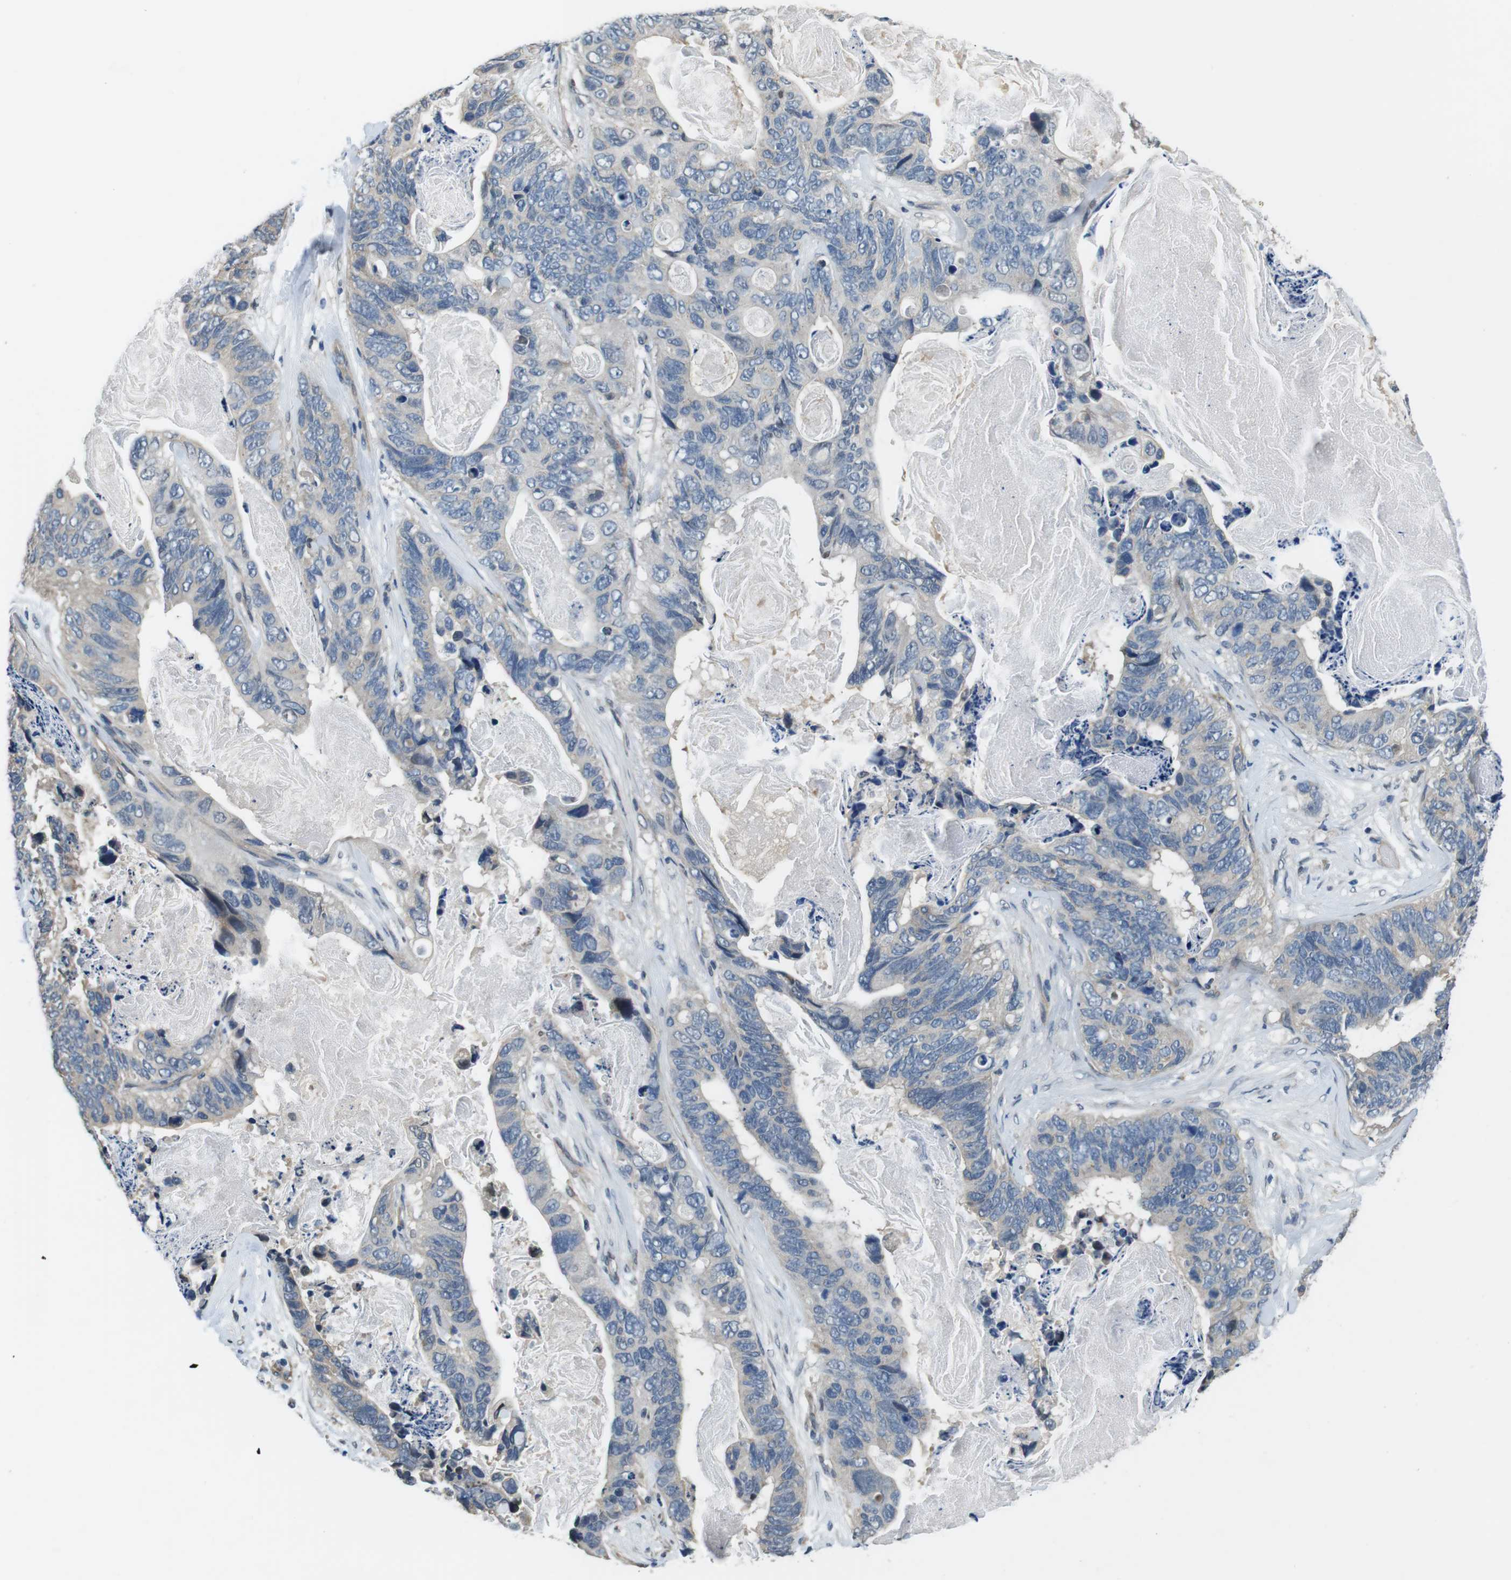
{"staining": {"intensity": "negative", "quantity": "none", "location": "none"}, "tissue": "stomach cancer", "cell_type": "Tumor cells", "image_type": "cancer", "snomed": [{"axis": "morphology", "description": "Adenocarcinoma, NOS"}, {"axis": "topography", "description": "Stomach"}], "caption": "High power microscopy histopathology image of an immunohistochemistry (IHC) micrograph of stomach cancer, revealing no significant staining in tumor cells. (Stains: DAB (3,3'-diaminobenzidine) immunohistochemistry (IHC) with hematoxylin counter stain, Microscopy: brightfield microscopy at high magnification).", "gene": "CD163L1", "patient": {"sex": "female", "age": 89}}